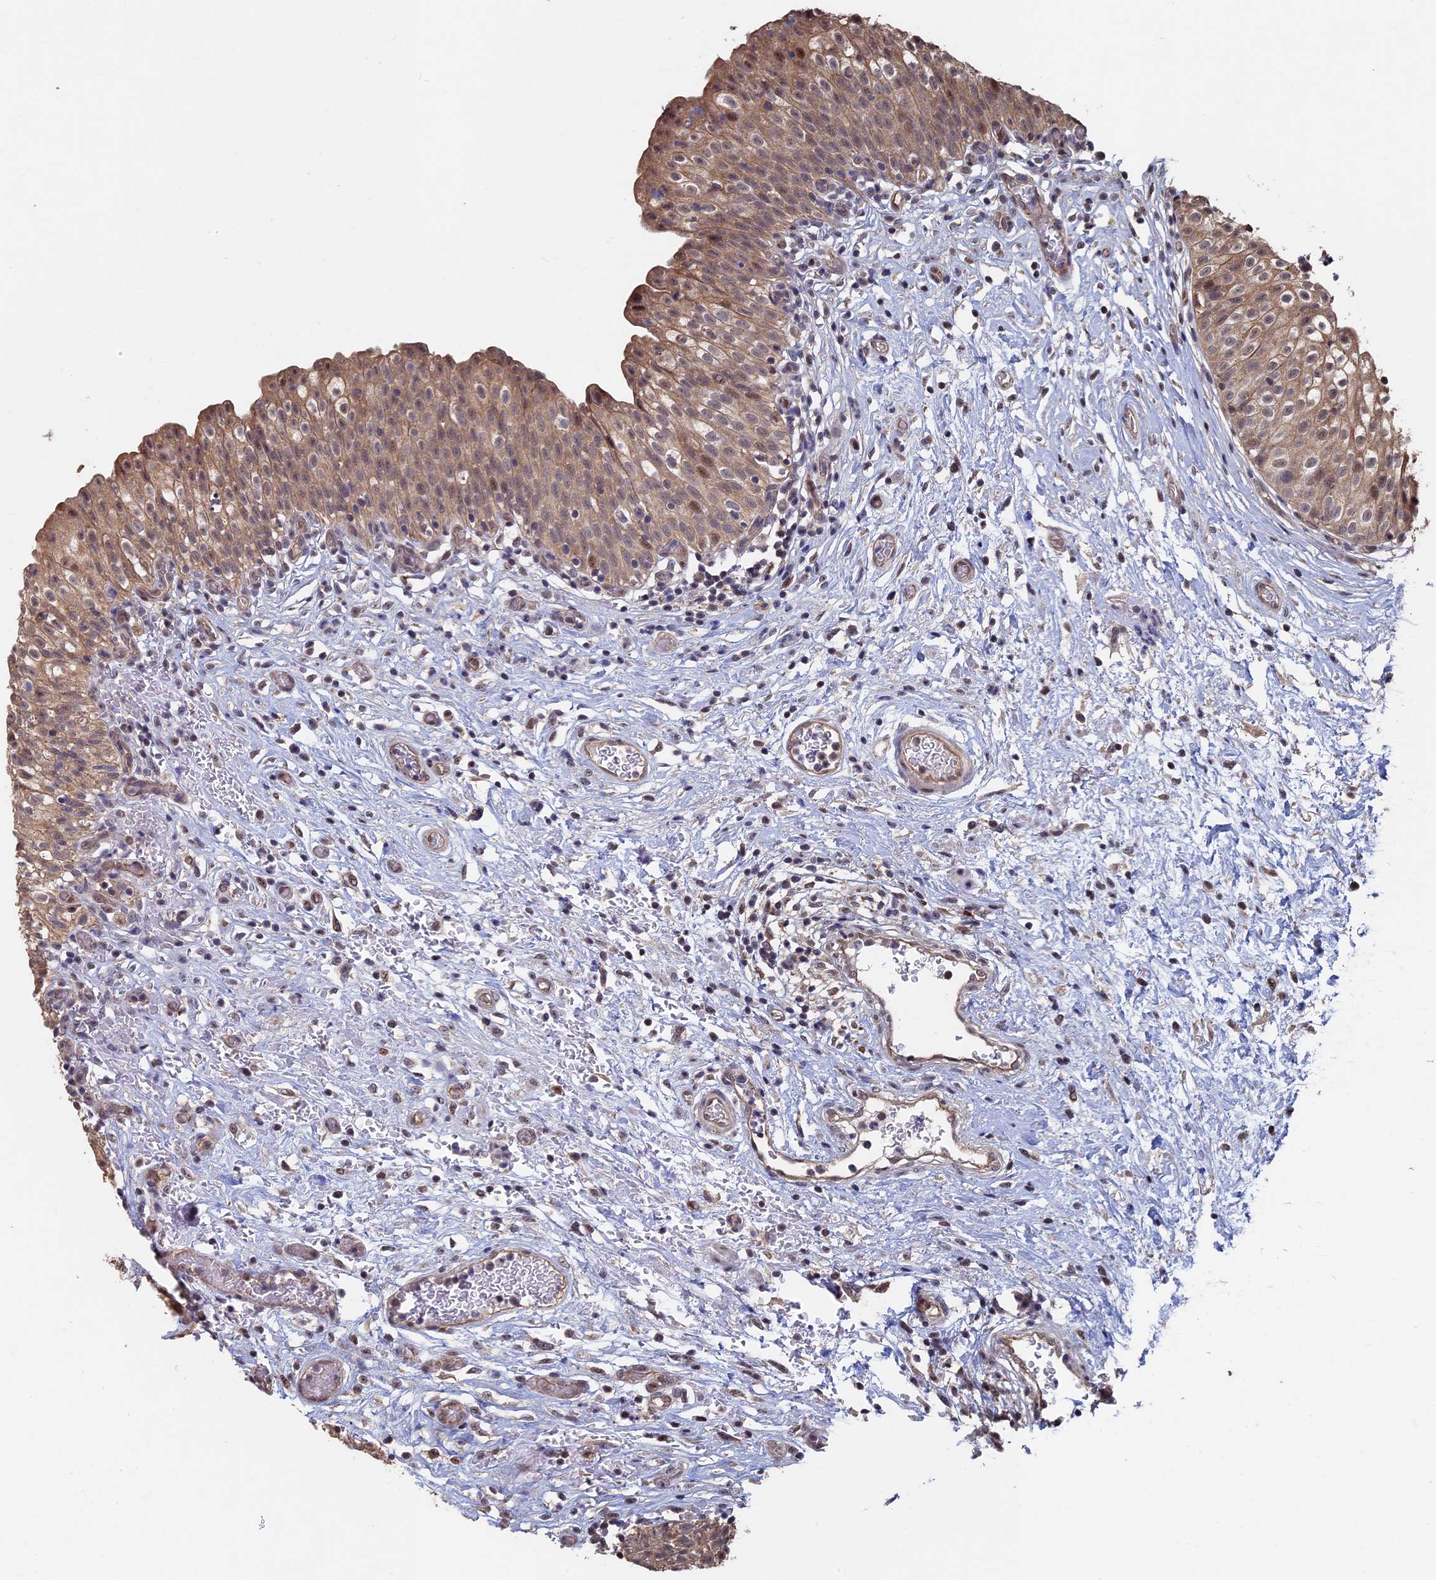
{"staining": {"intensity": "moderate", "quantity": ">75%", "location": "cytoplasmic/membranous,nuclear"}, "tissue": "urinary bladder", "cell_type": "Urothelial cells", "image_type": "normal", "snomed": [{"axis": "morphology", "description": "Normal tissue, NOS"}, {"axis": "topography", "description": "Urinary bladder"}], "caption": "A brown stain highlights moderate cytoplasmic/membranous,nuclear expression of a protein in urothelial cells of benign urinary bladder.", "gene": "KIAA1328", "patient": {"sex": "male", "age": 55}}